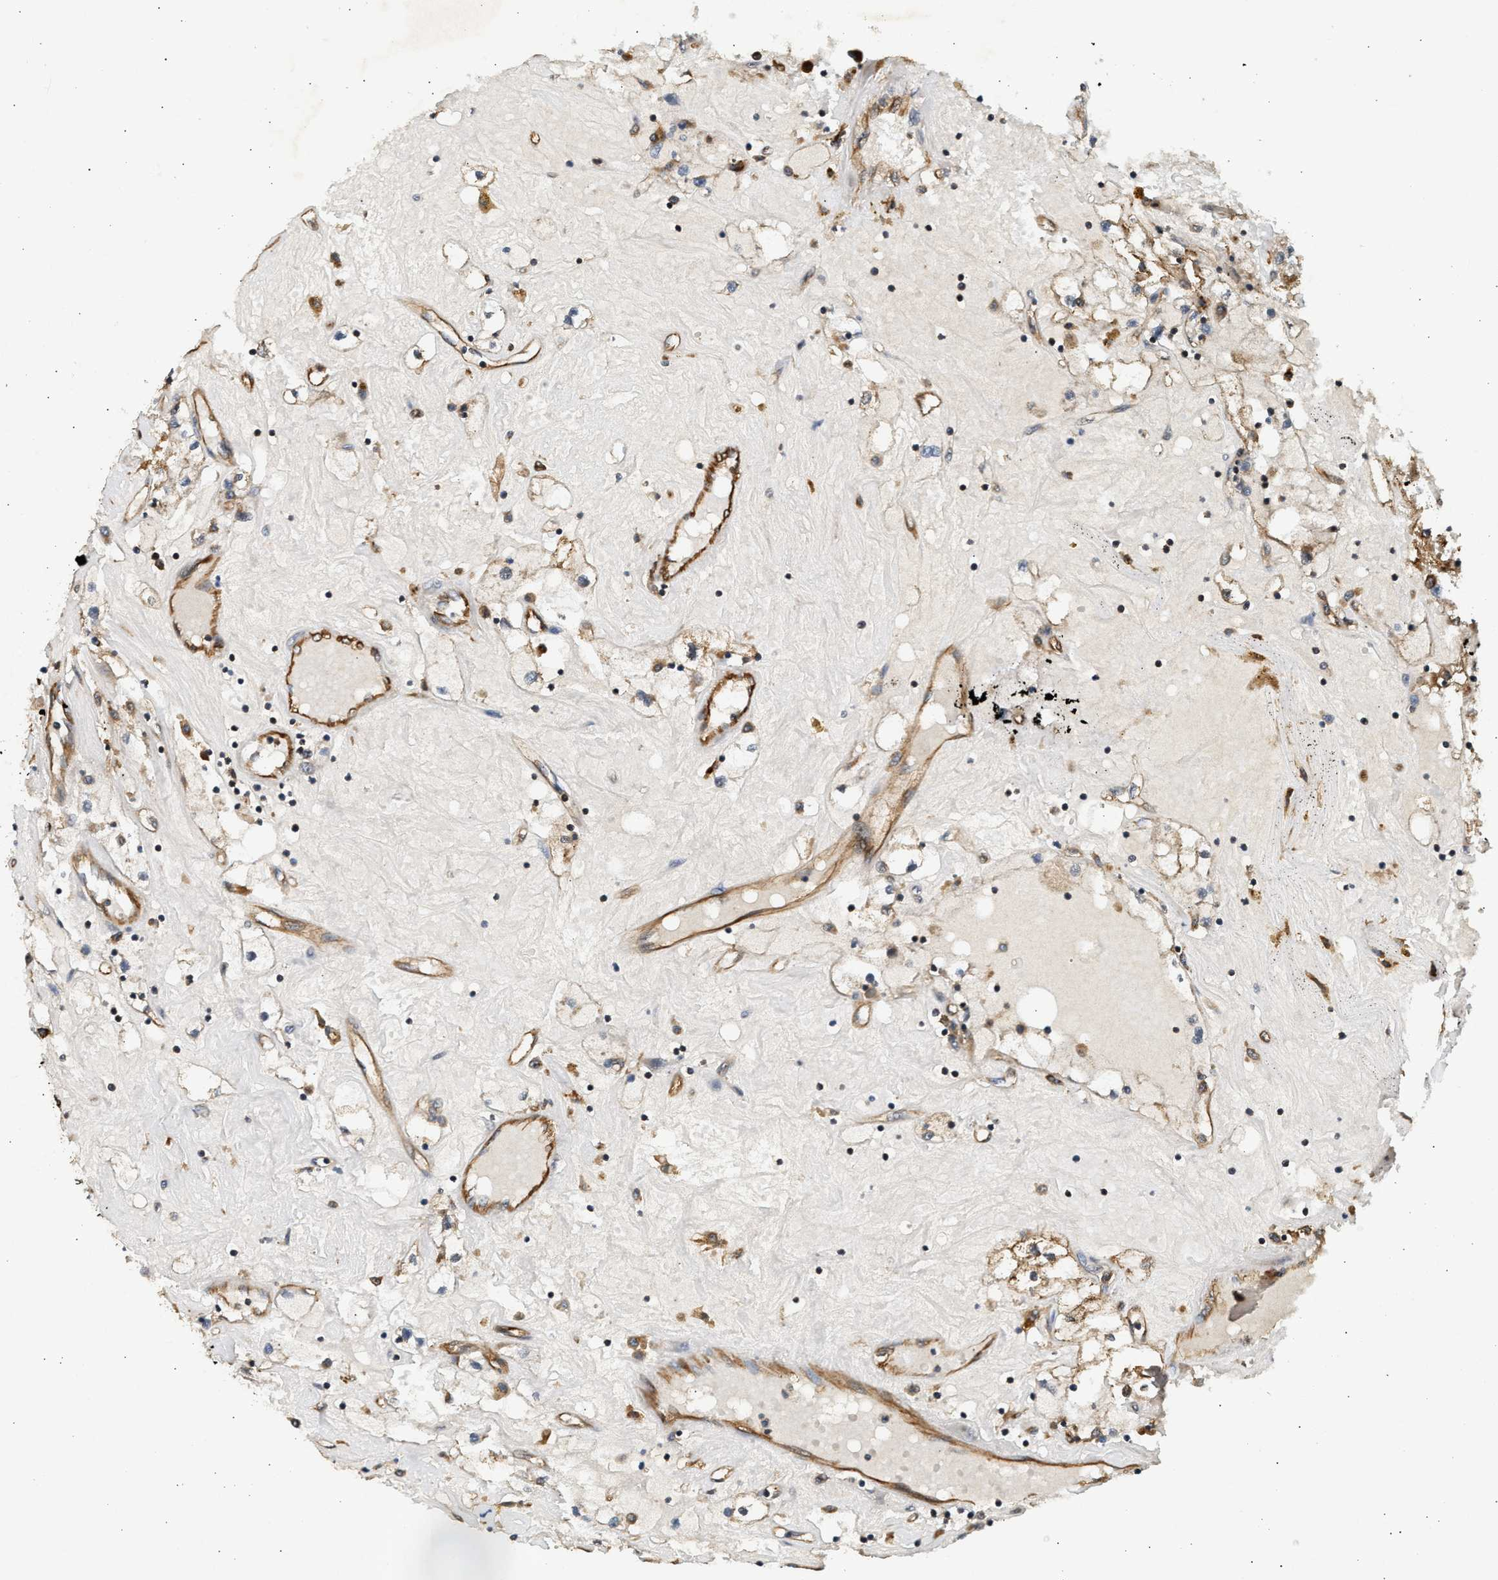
{"staining": {"intensity": "negative", "quantity": "none", "location": "none"}, "tissue": "renal cancer", "cell_type": "Tumor cells", "image_type": "cancer", "snomed": [{"axis": "morphology", "description": "Adenocarcinoma, NOS"}, {"axis": "topography", "description": "Kidney"}], "caption": "Renal adenocarcinoma stained for a protein using IHC shows no expression tumor cells.", "gene": "DUSP14", "patient": {"sex": "male", "age": 56}}